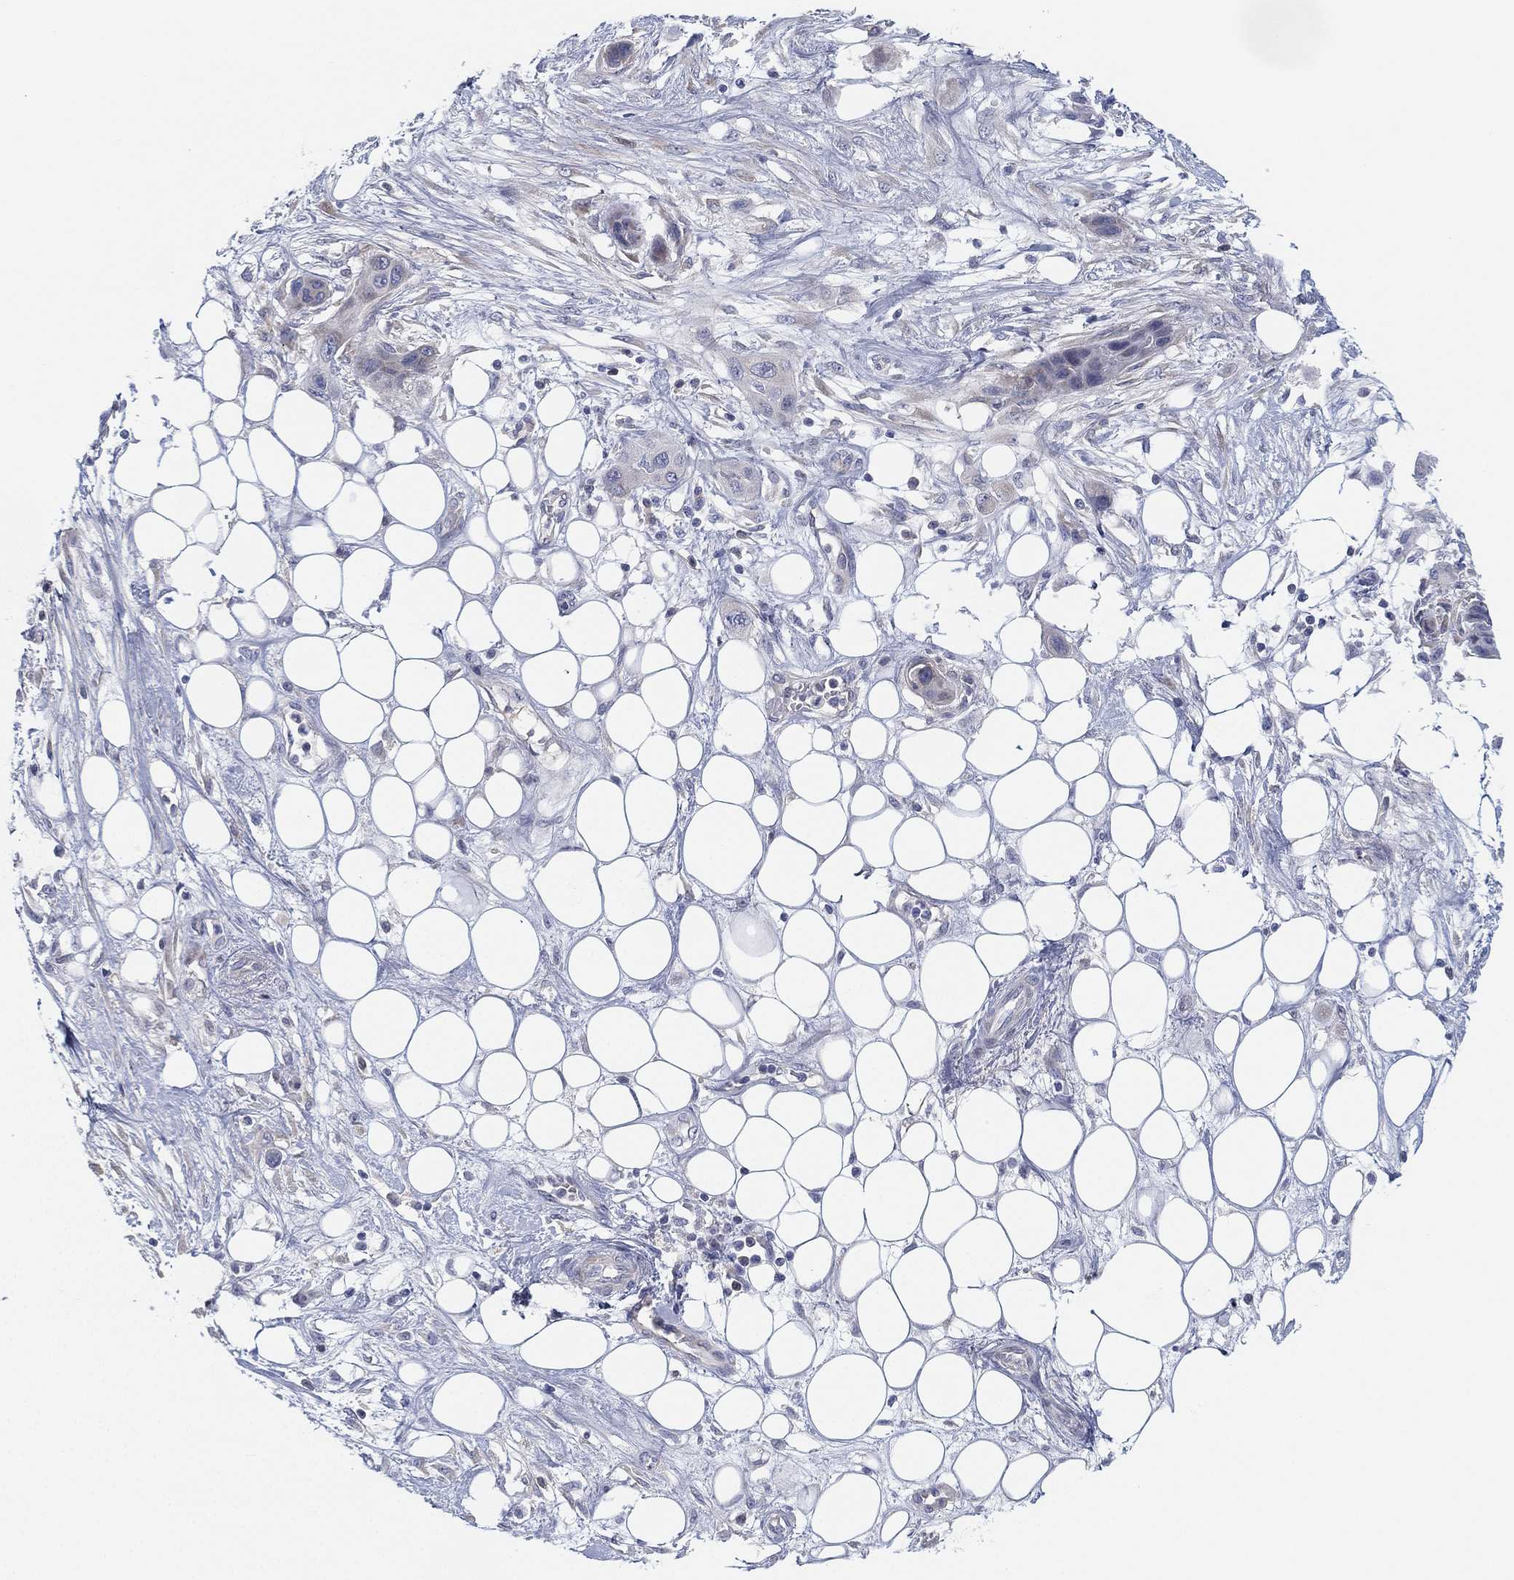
{"staining": {"intensity": "weak", "quantity": "25%-75%", "location": "cytoplasmic/membranous"}, "tissue": "skin cancer", "cell_type": "Tumor cells", "image_type": "cancer", "snomed": [{"axis": "morphology", "description": "Squamous cell carcinoma, NOS"}, {"axis": "topography", "description": "Skin"}], "caption": "Protein expression analysis of human skin cancer (squamous cell carcinoma) reveals weak cytoplasmic/membranous staining in approximately 25%-75% of tumor cells.", "gene": "MLF1", "patient": {"sex": "male", "age": 79}}